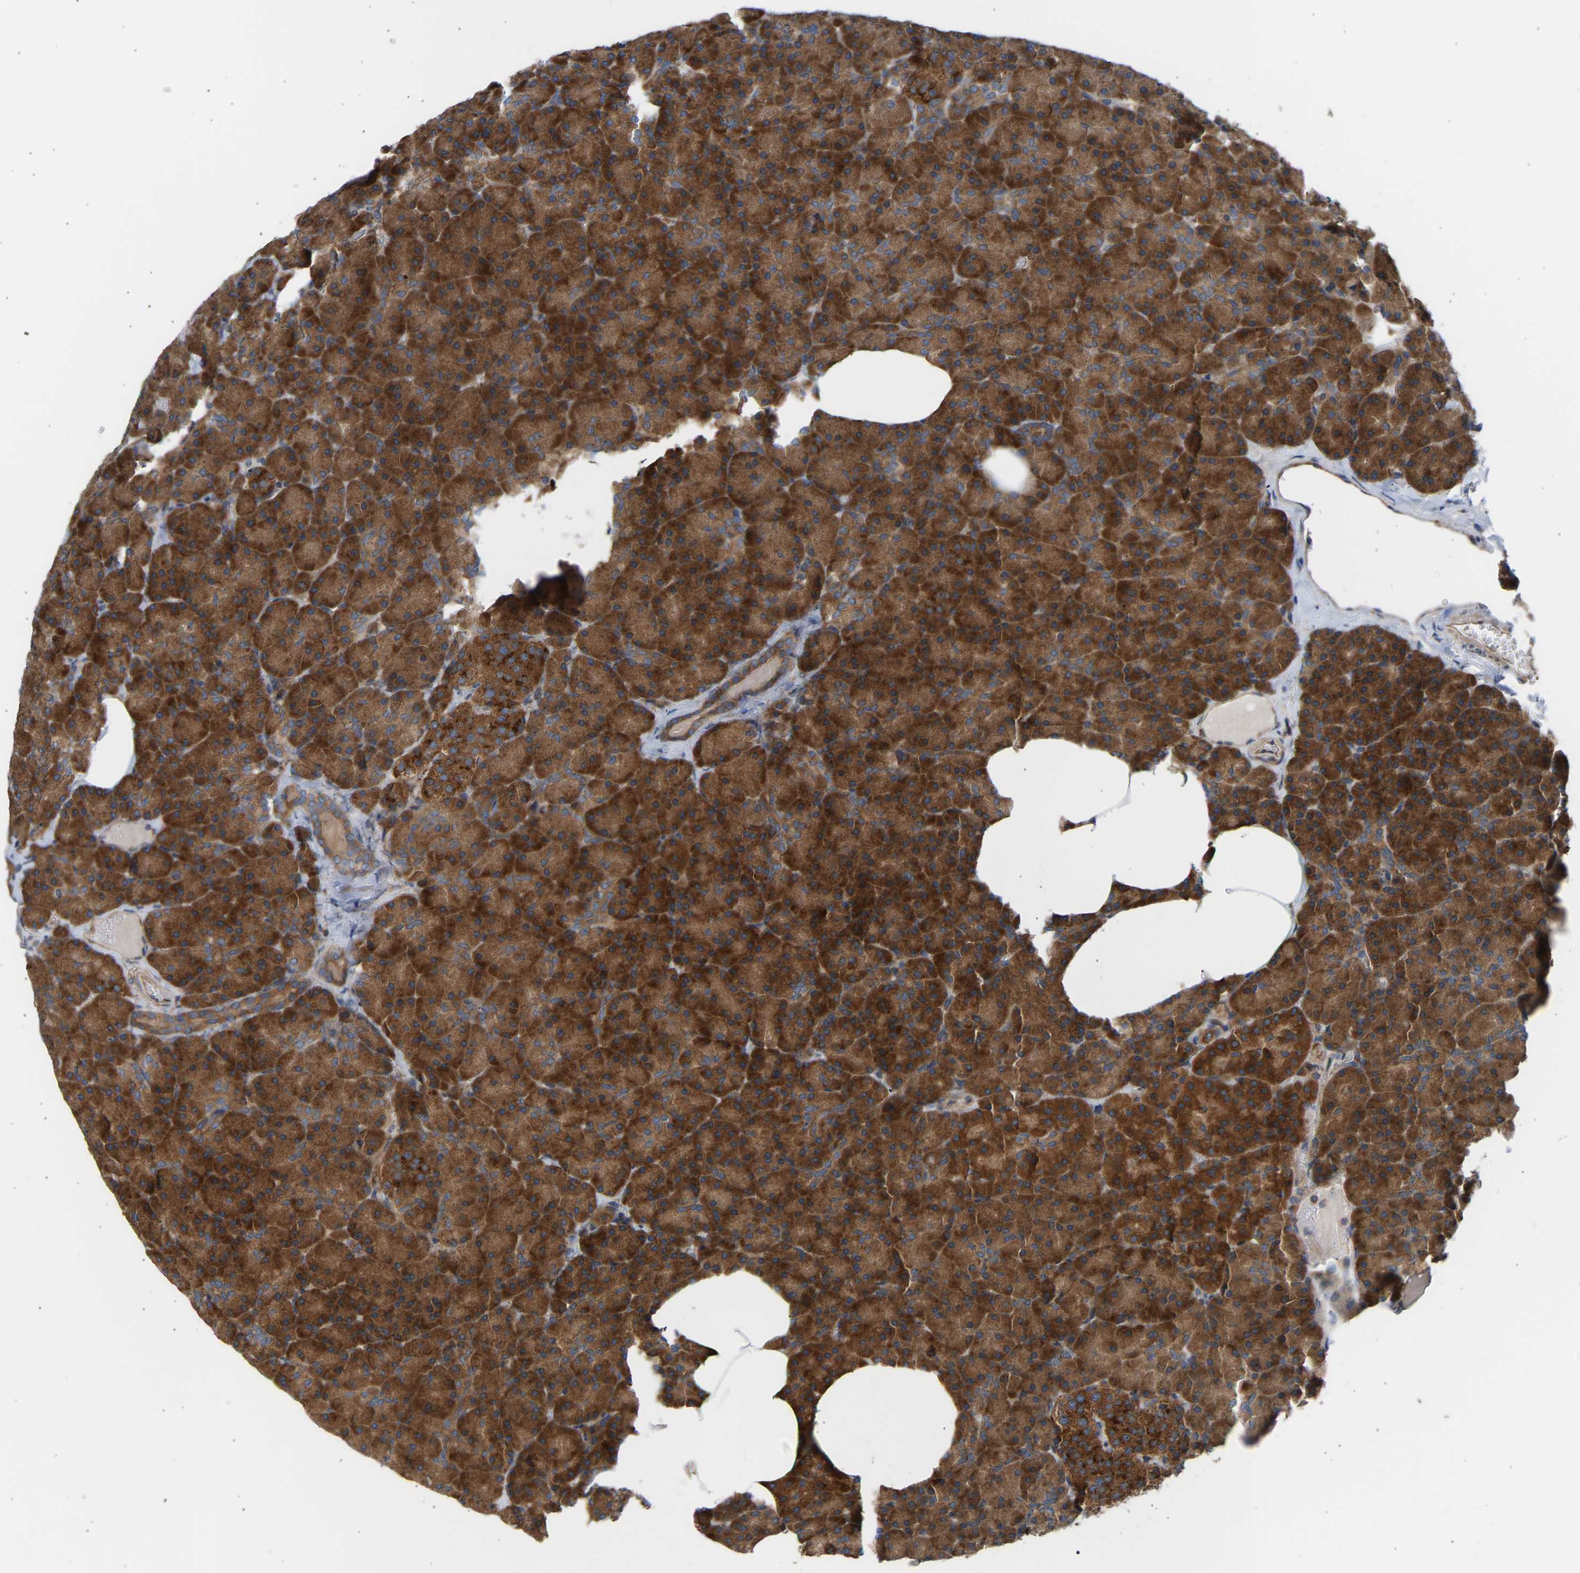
{"staining": {"intensity": "strong", "quantity": ">75%", "location": "cytoplasmic/membranous"}, "tissue": "pancreas", "cell_type": "Exocrine glandular cells", "image_type": "normal", "snomed": [{"axis": "morphology", "description": "Normal tissue, NOS"}, {"axis": "morphology", "description": "Carcinoid, malignant, NOS"}, {"axis": "topography", "description": "Pancreas"}], "caption": "Immunohistochemistry (IHC) image of unremarkable pancreas: human pancreas stained using immunohistochemistry (IHC) demonstrates high levels of strong protein expression localized specifically in the cytoplasmic/membranous of exocrine glandular cells, appearing as a cytoplasmic/membranous brown color.", "gene": "GCN1", "patient": {"sex": "female", "age": 35}}